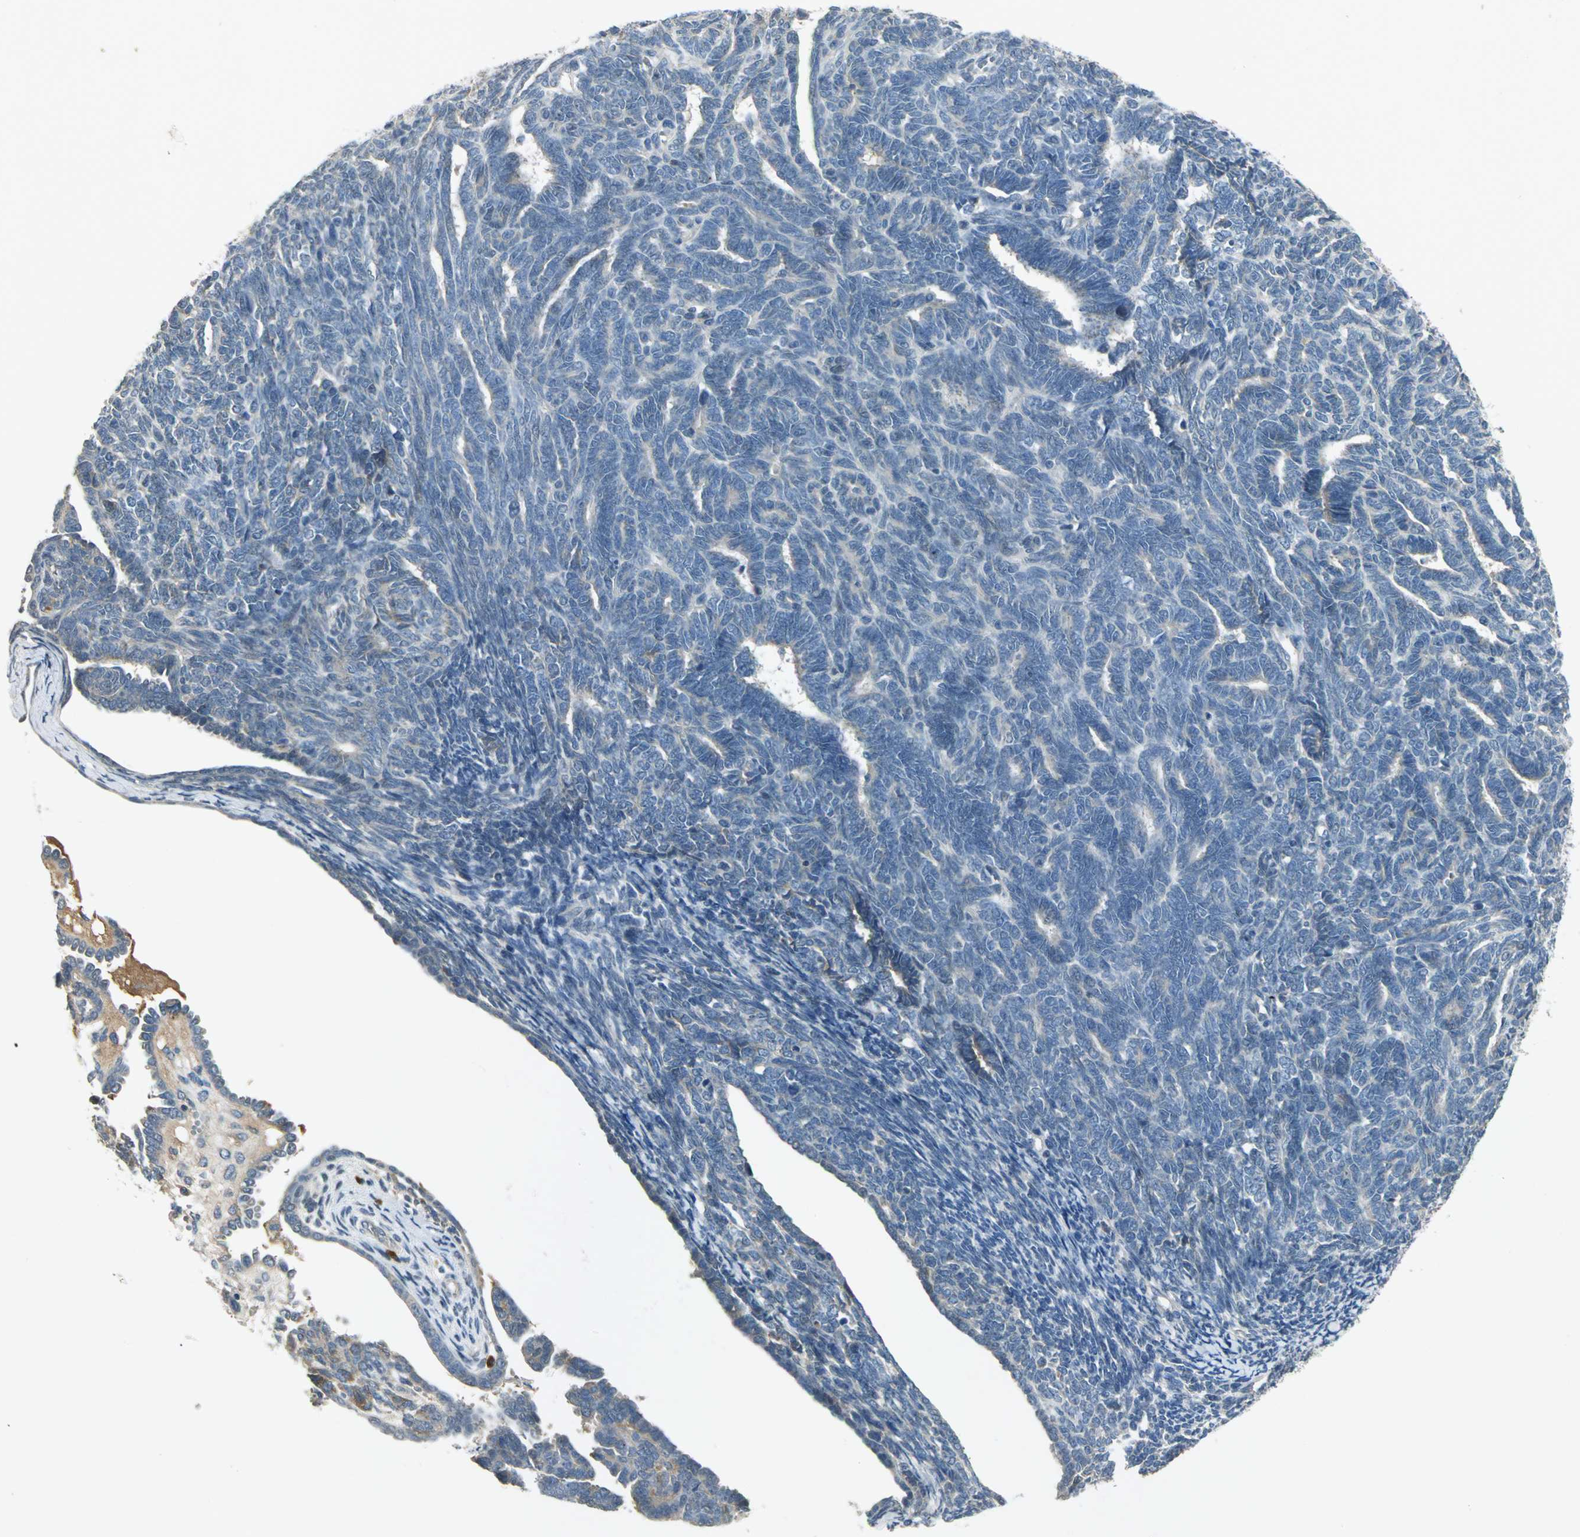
{"staining": {"intensity": "negative", "quantity": "none", "location": "none"}, "tissue": "endometrial cancer", "cell_type": "Tumor cells", "image_type": "cancer", "snomed": [{"axis": "morphology", "description": "Neoplasm, malignant, NOS"}, {"axis": "topography", "description": "Endometrium"}], "caption": "Photomicrograph shows no protein positivity in tumor cells of endometrial cancer tissue.", "gene": "PROC", "patient": {"sex": "female", "age": 74}}